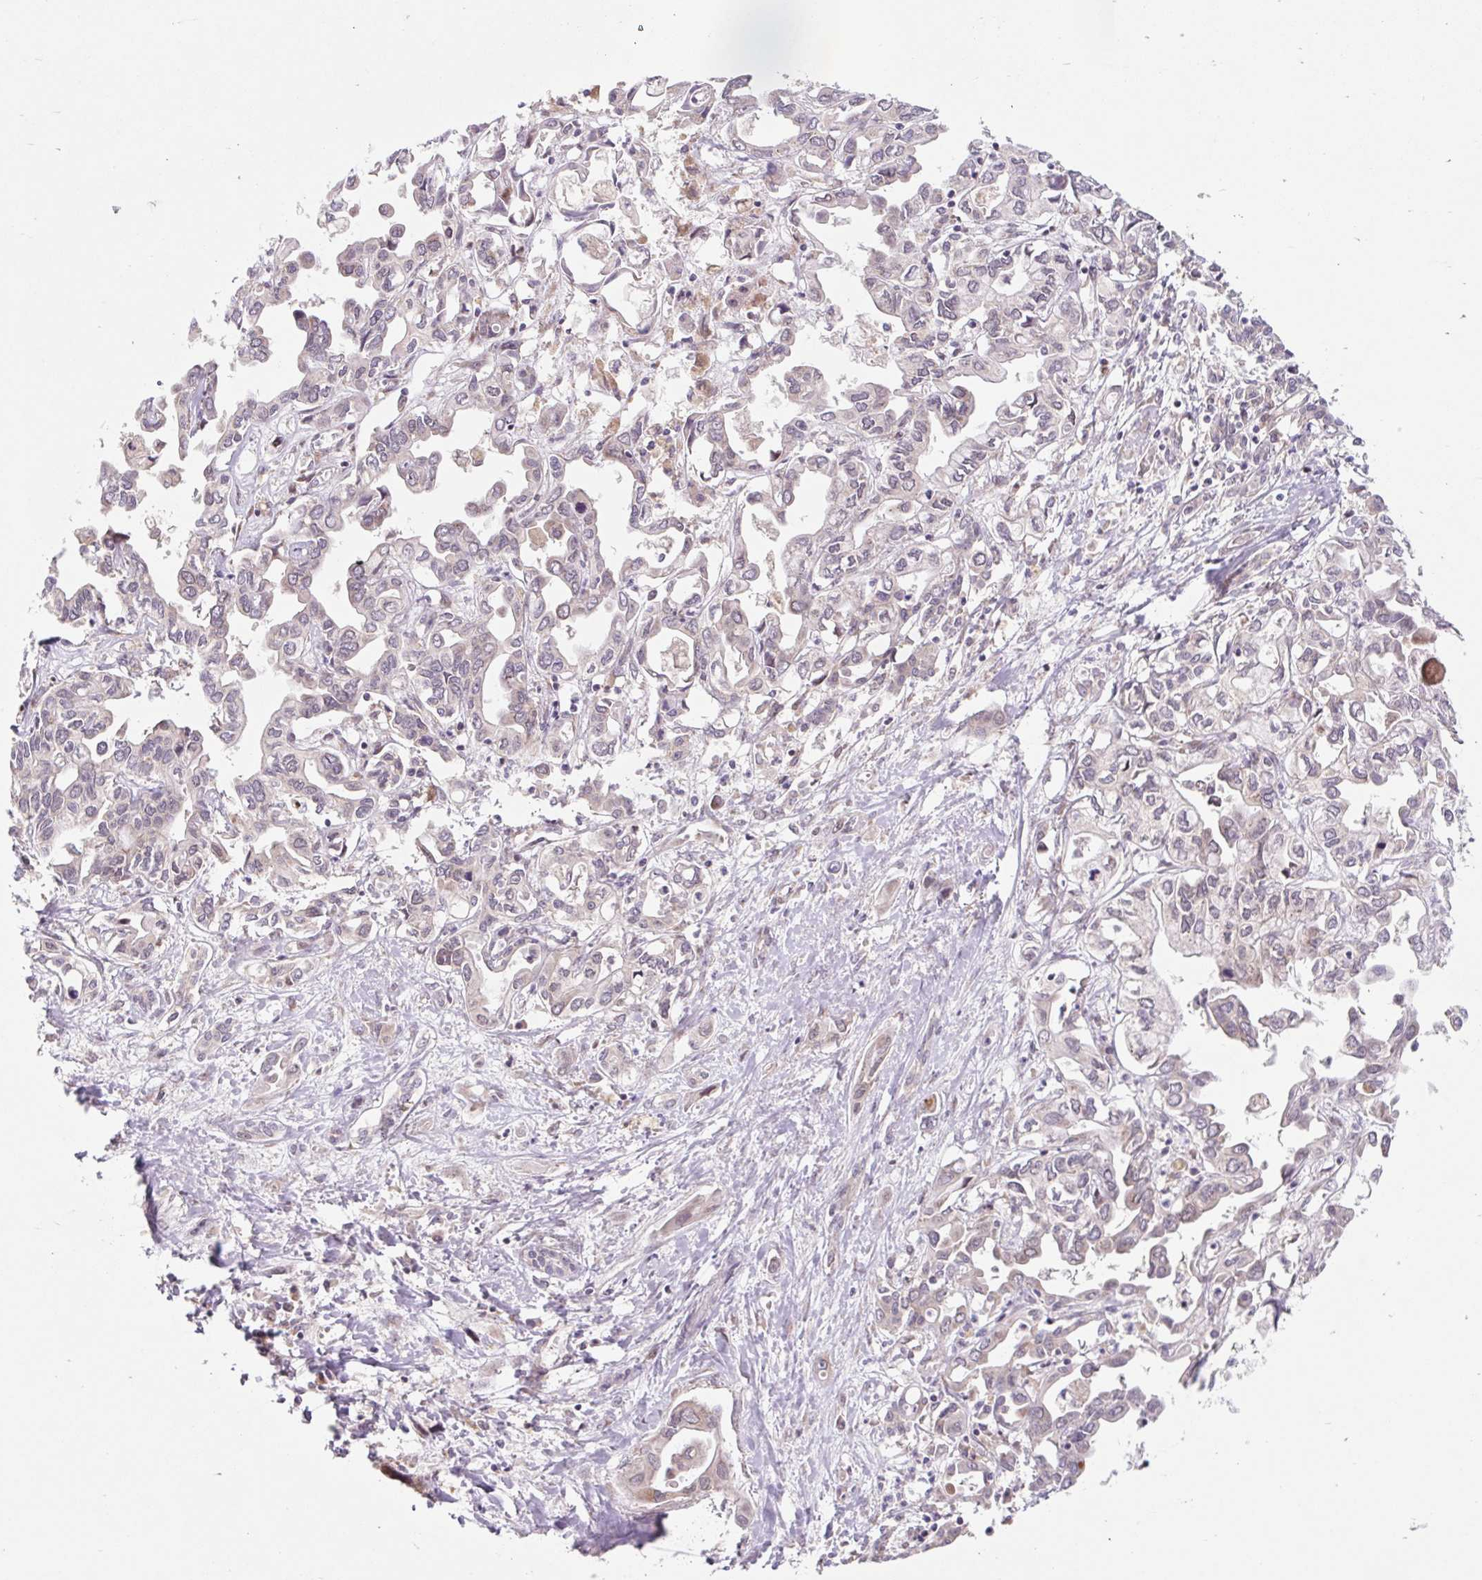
{"staining": {"intensity": "negative", "quantity": "none", "location": "none"}, "tissue": "liver cancer", "cell_type": "Tumor cells", "image_type": "cancer", "snomed": [{"axis": "morphology", "description": "Cholangiocarcinoma"}, {"axis": "topography", "description": "Liver"}], "caption": "DAB (3,3'-diaminobenzidine) immunohistochemical staining of liver cancer (cholangiocarcinoma) demonstrates no significant positivity in tumor cells. (Immunohistochemistry (ihc), brightfield microscopy, high magnification).", "gene": "HFE", "patient": {"sex": "female", "age": 64}}